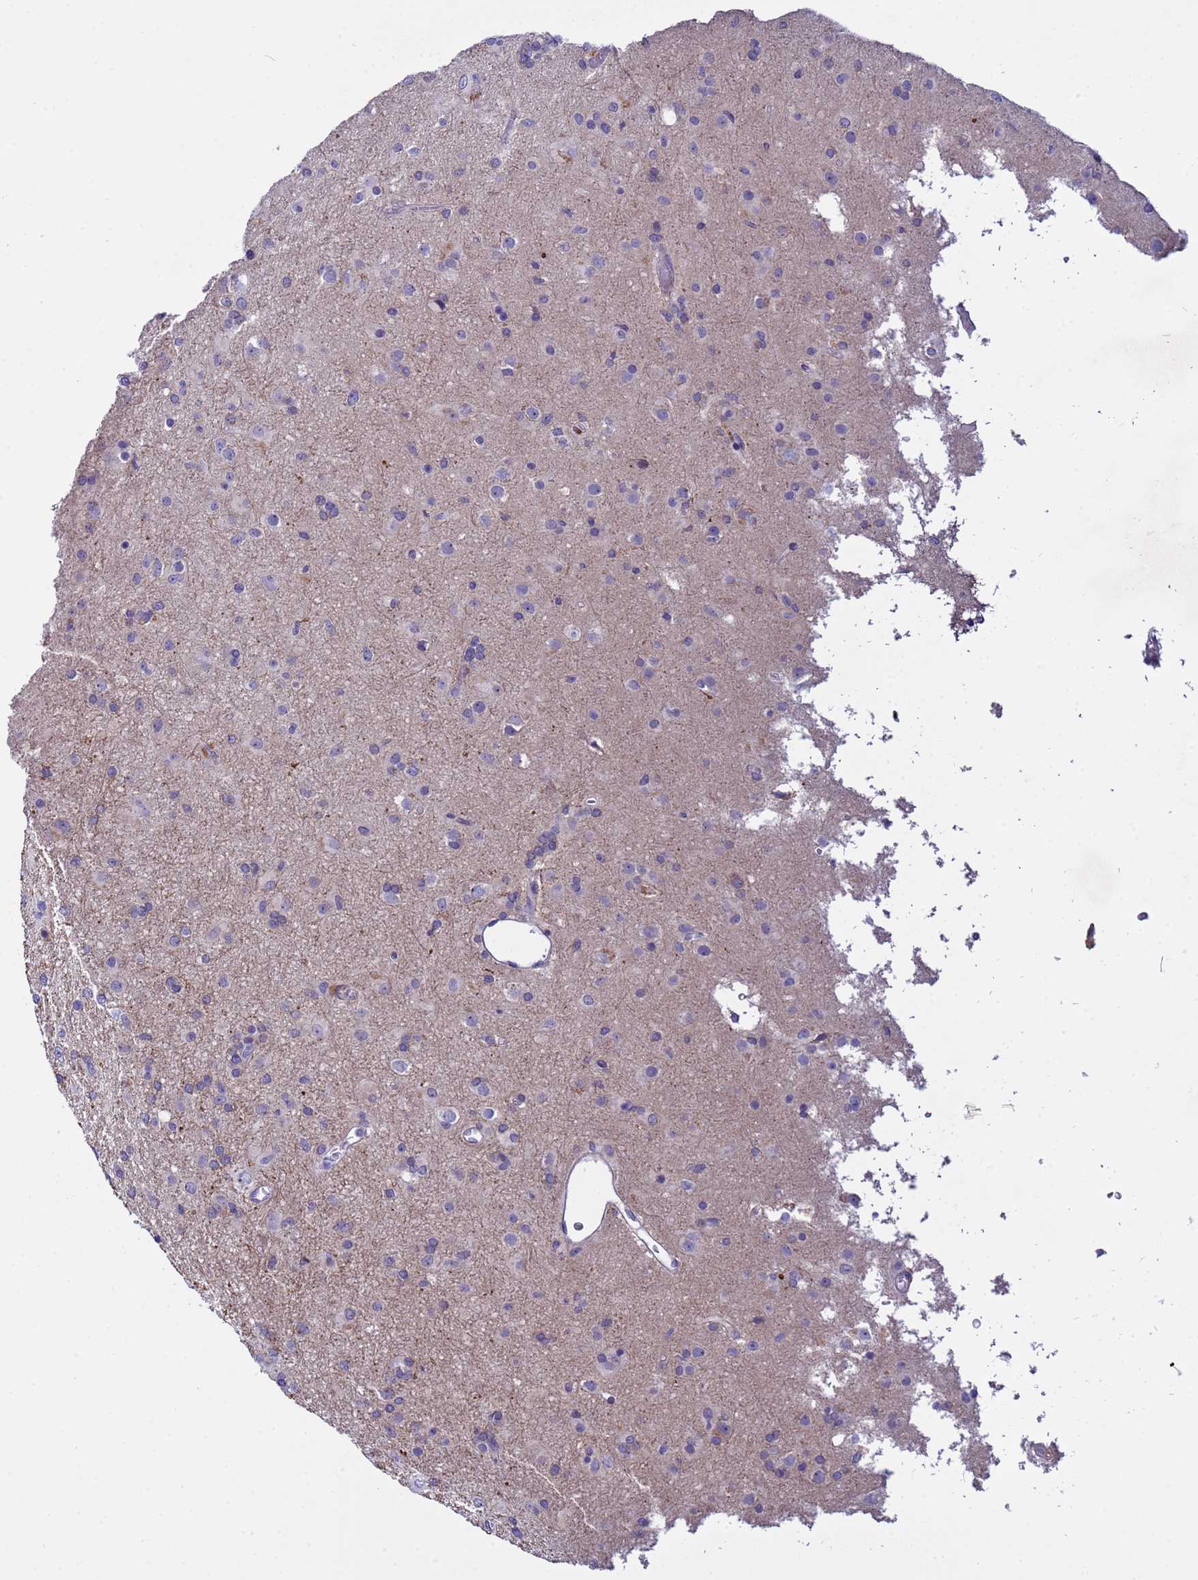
{"staining": {"intensity": "negative", "quantity": "none", "location": "none"}, "tissue": "glioma", "cell_type": "Tumor cells", "image_type": "cancer", "snomed": [{"axis": "morphology", "description": "Glioma, malignant, Low grade"}, {"axis": "topography", "description": "Brain"}], "caption": "Image shows no protein positivity in tumor cells of malignant low-grade glioma tissue.", "gene": "IGSF11", "patient": {"sex": "male", "age": 65}}